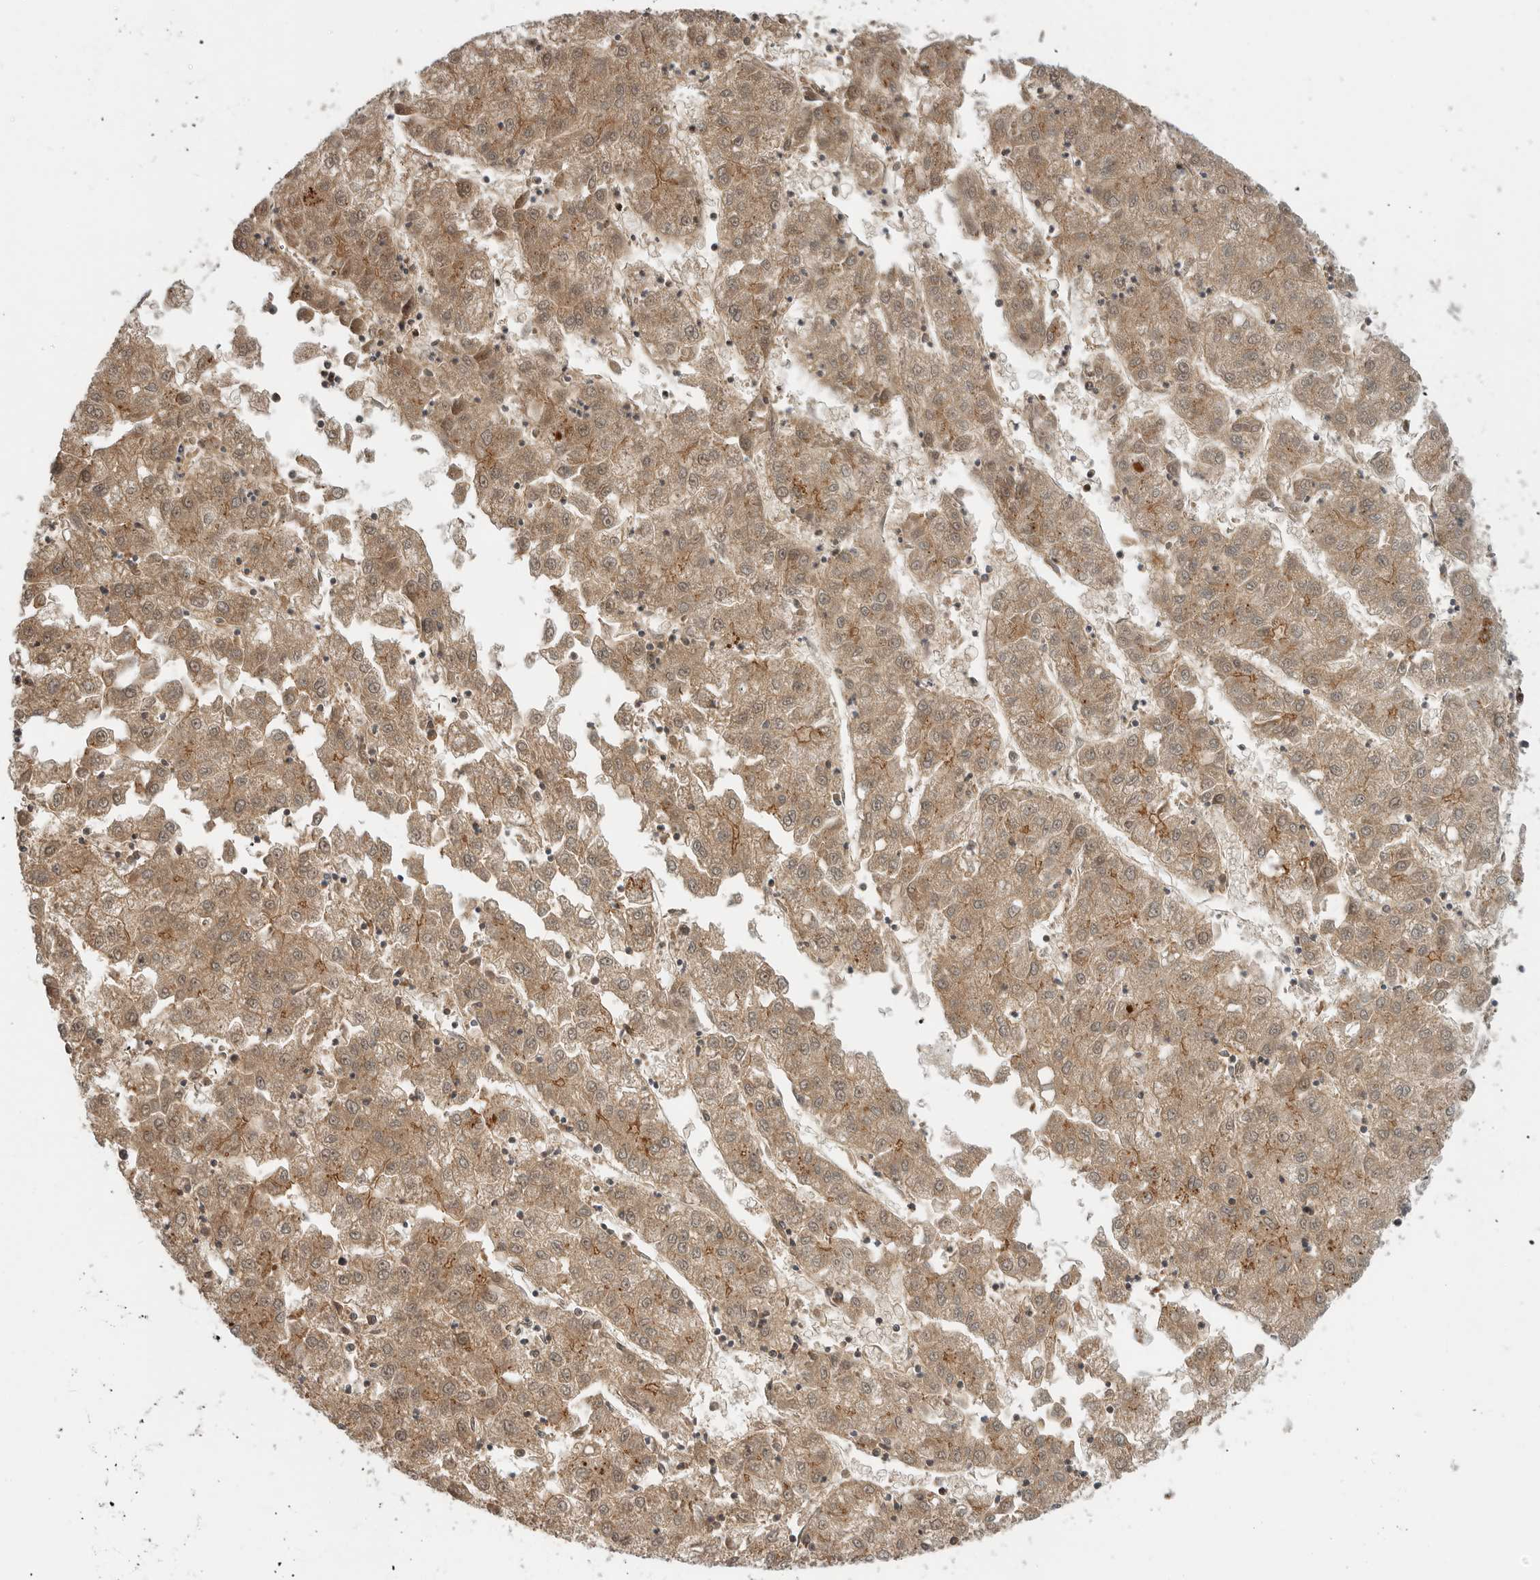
{"staining": {"intensity": "moderate", "quantity": ">75%", "location": "cytoplasmic/membranous,nuclear"}, "tissue": "liver cancer", "cell_type": "Tumor cells", "image_type": "cancer", "snomed": [{"axis": "morphology", "description": "Carcinoma, Hepatocellular, NOS"}, {"axis": "topography", "description": "Liver"}], "caption": "Liver cancer stained for a protein (brown) demonstrates moderate cytoplasmic/membranous and nuclear positive expression in about >75% of tumor cells.", "gene": "STRAP", "patient": {"sex": "male", "age": 72}}